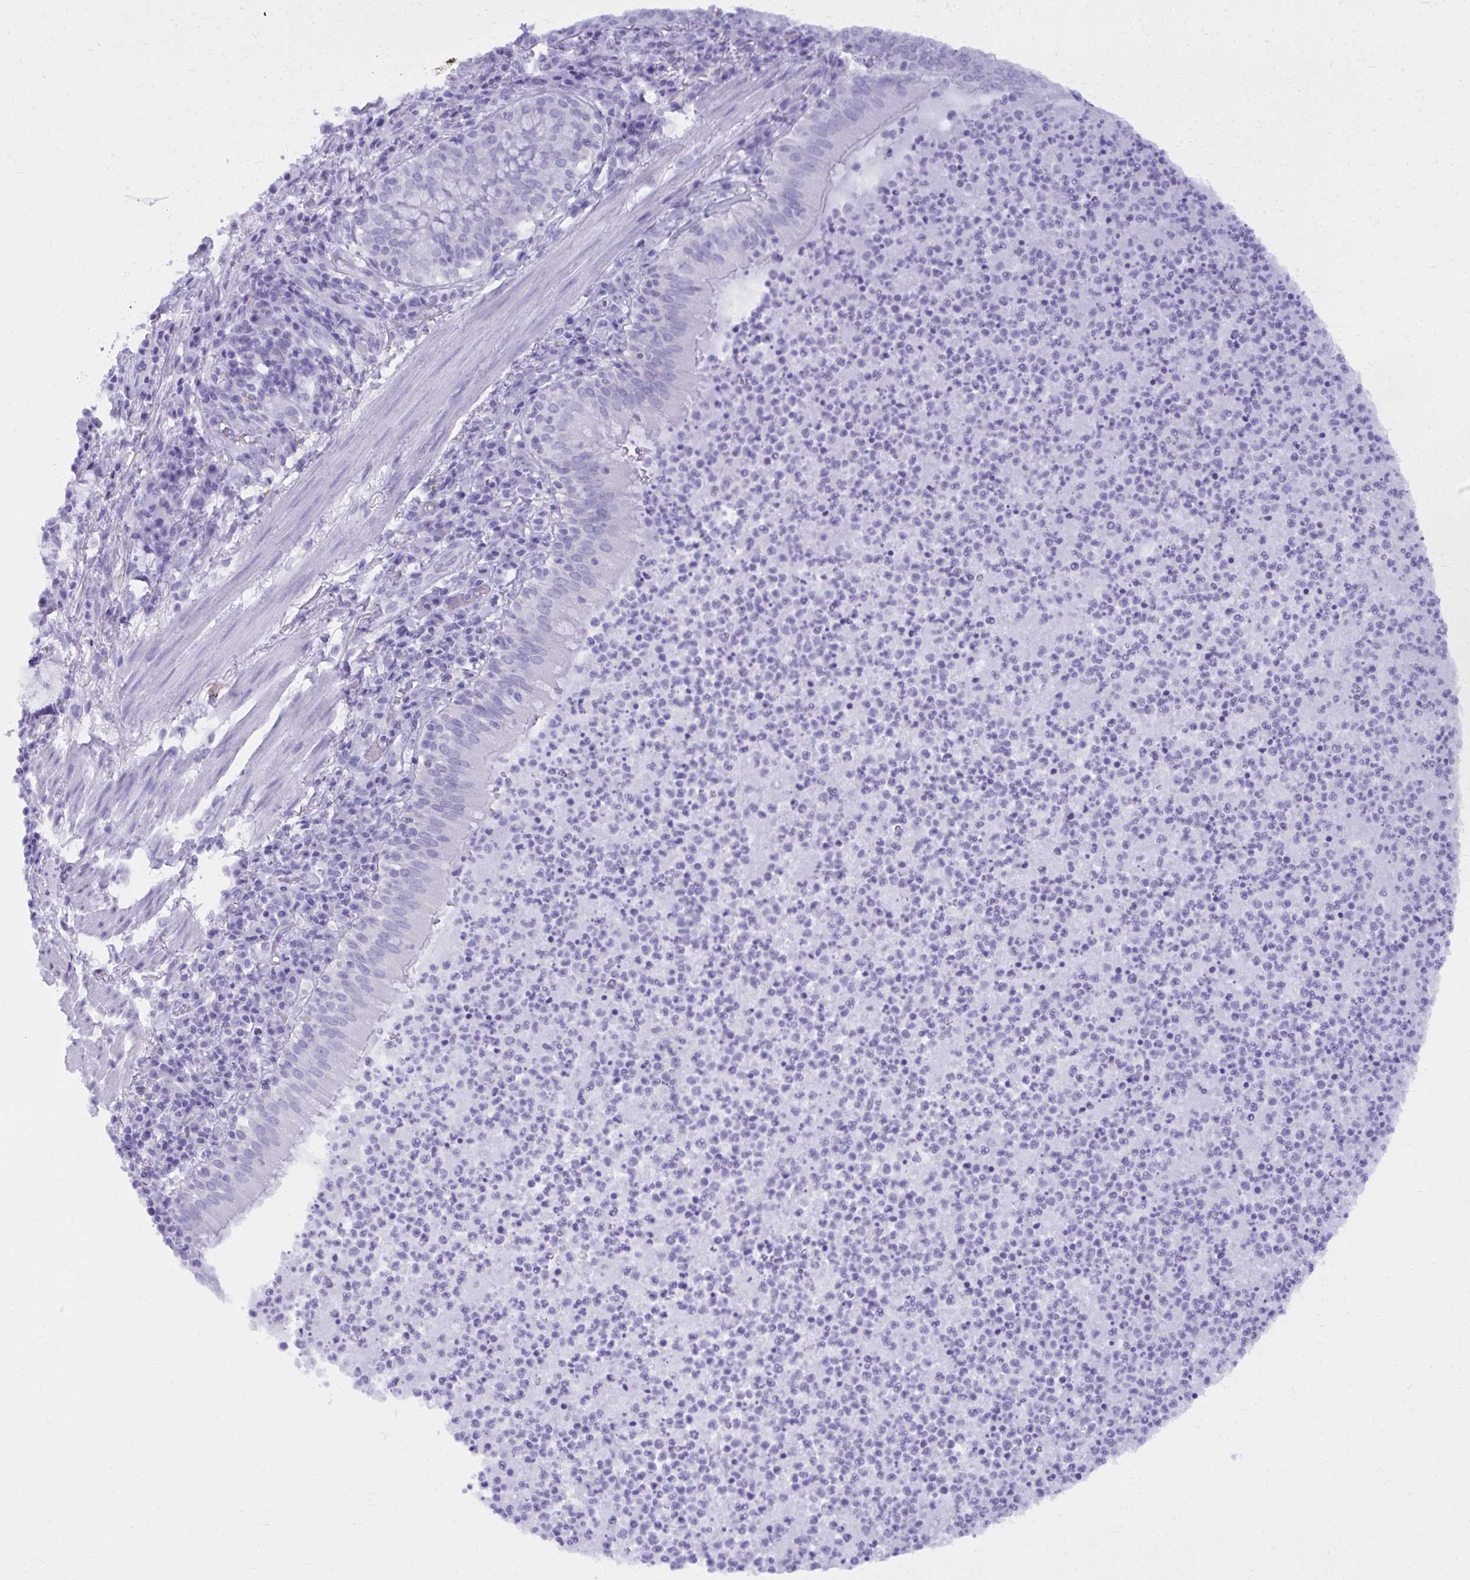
{"staining": {"intensity": "negative", "quantity": "none", "location": "none"}, "tissue": "bronchus", "cell_type": "Respiratory epithelial cells", "image_type": "normal", "snomed": [{"axis": "morphology", "description": "Normal tissue, NOS"}, {"axis": "topography", "description": "Lymph node"}, {"axis": "topography", "description": "Bronchus"}], "caption": "This is an immunohistochemistry photomicrograph of unremarkable human bronchus. There is no expression in respiratory epithelial cells.", "gene": "PSD", "patient": {"sex": "male", "age": 56}}